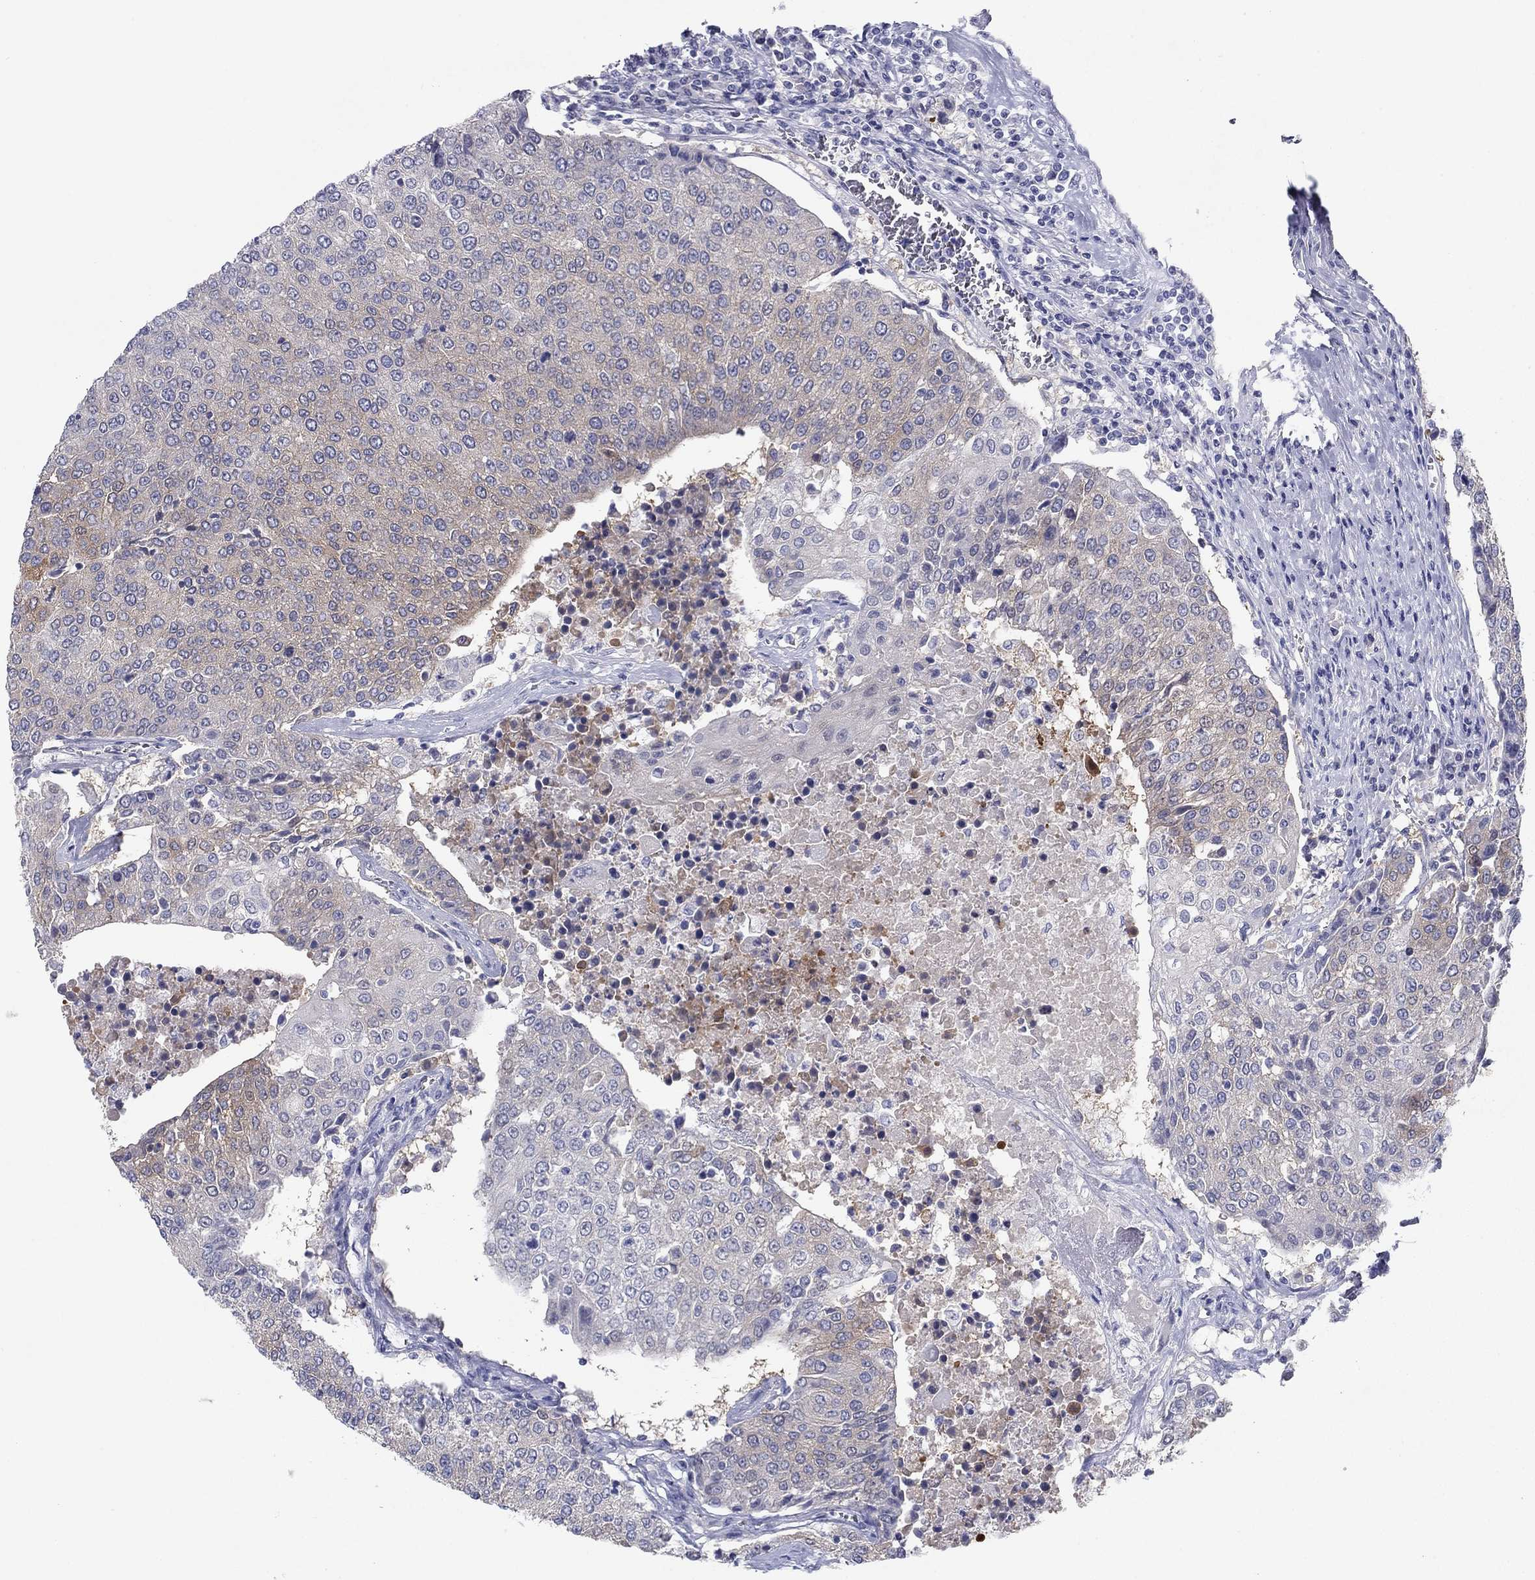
{"staining": {"intensity": "weak", "quantity": "<25%", "location": "cytoplasmic/membranous"}, "tissue": "urothelial cancer", "cell_type": "Tumor cells", "image_type": "cancer", "snomed": [{"axis": "morphology", "description": "Urothelial carcinoma, High grade"}, {"axis": "topography", "description": "Urinary bladder"}], "caption": "The histopathology image shows no significant positivity in tumor cells of high-grade urothelial carcinoma.", "gene": "PLS1", "patient": {"sex": "female", "age": 85}}